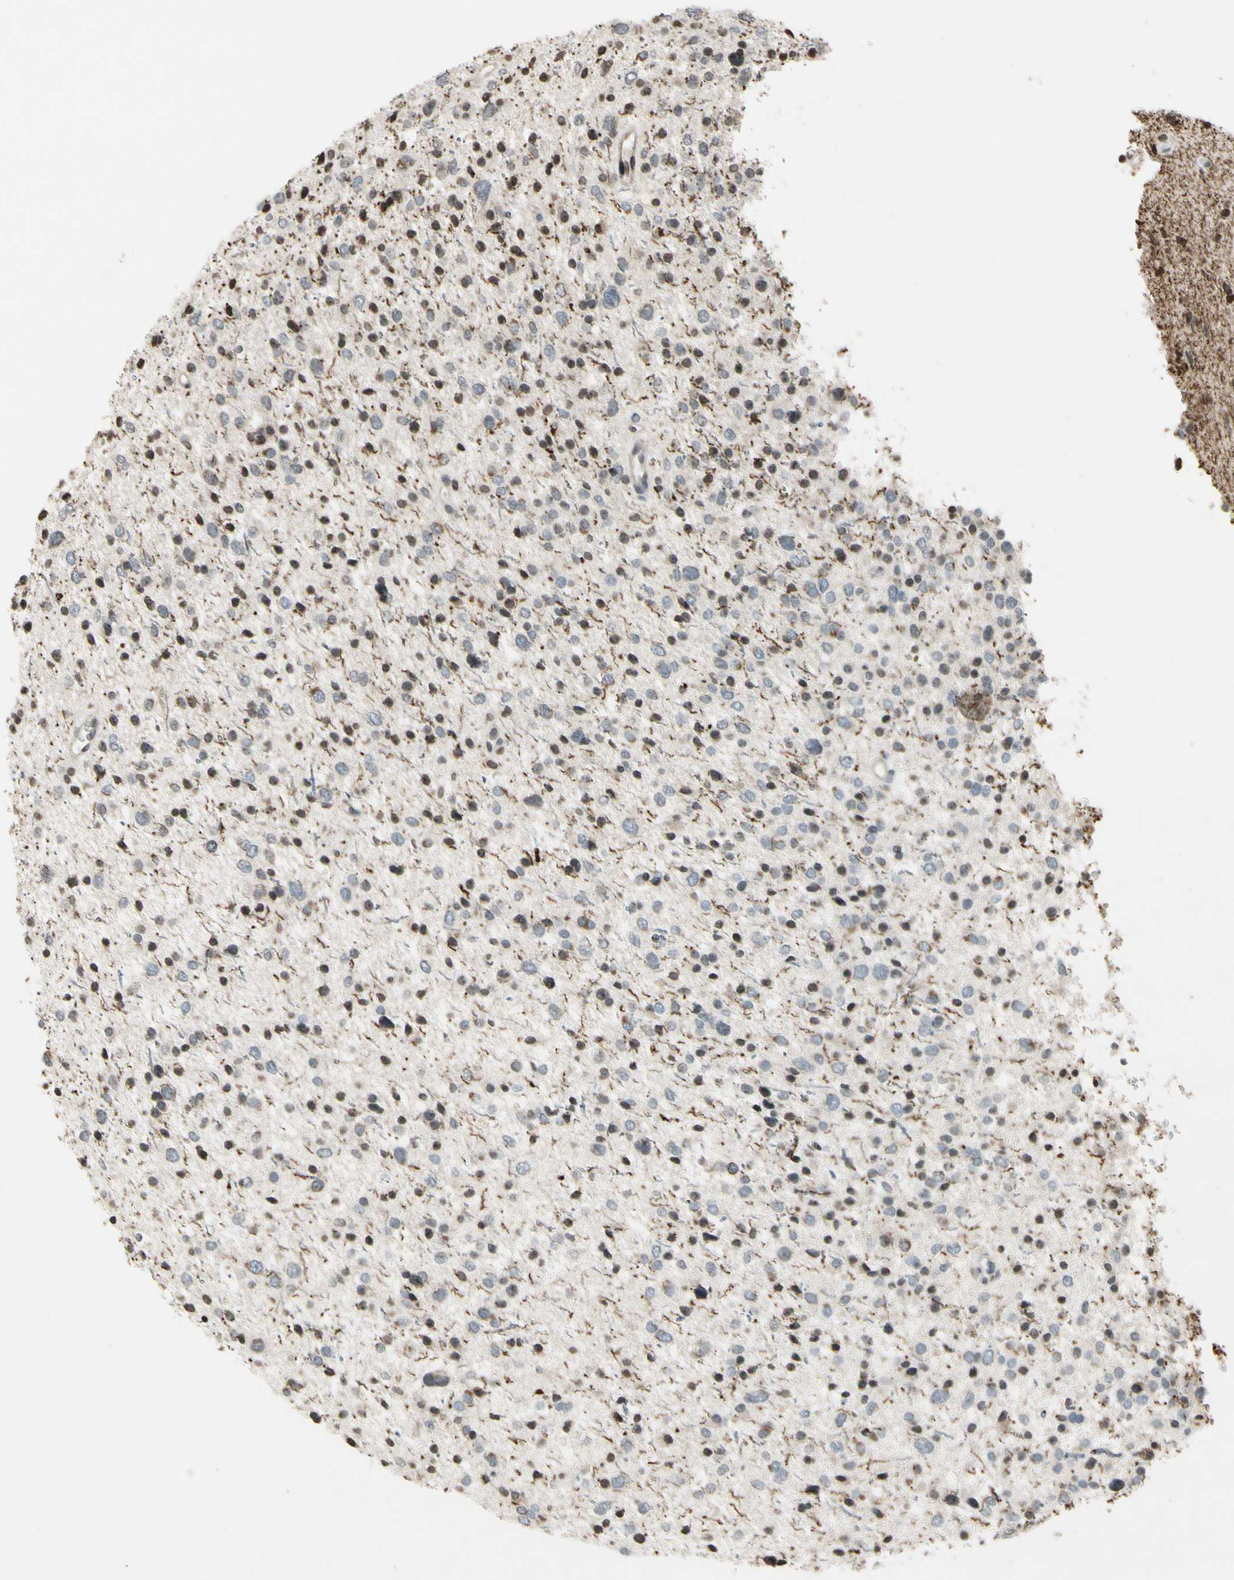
{"staining": {"intensity": "weak", "quantity": ">75%", "location": "cytoplasmic/membranous"}, "tissue": "glioma", "cell_type": "Tumor cells", "image_type": "cancer", "snomed": [{"axis": "morphology", "description": "Glioma, malignant, Low grade"}, {"axis": "topography", "description": "Brain"}], "caption": "This photomicrograph exhibits malignant glioma (low-grade) stained with immunohistochemistry (IHC) to label a protein in brown. The cytoplasmic/membranous of tumor cells show weak positivity for the protein. Nuclei are counter-stained blue.", "gene": "CLDN11", "patient": {"sex": "female", "age": 37}}